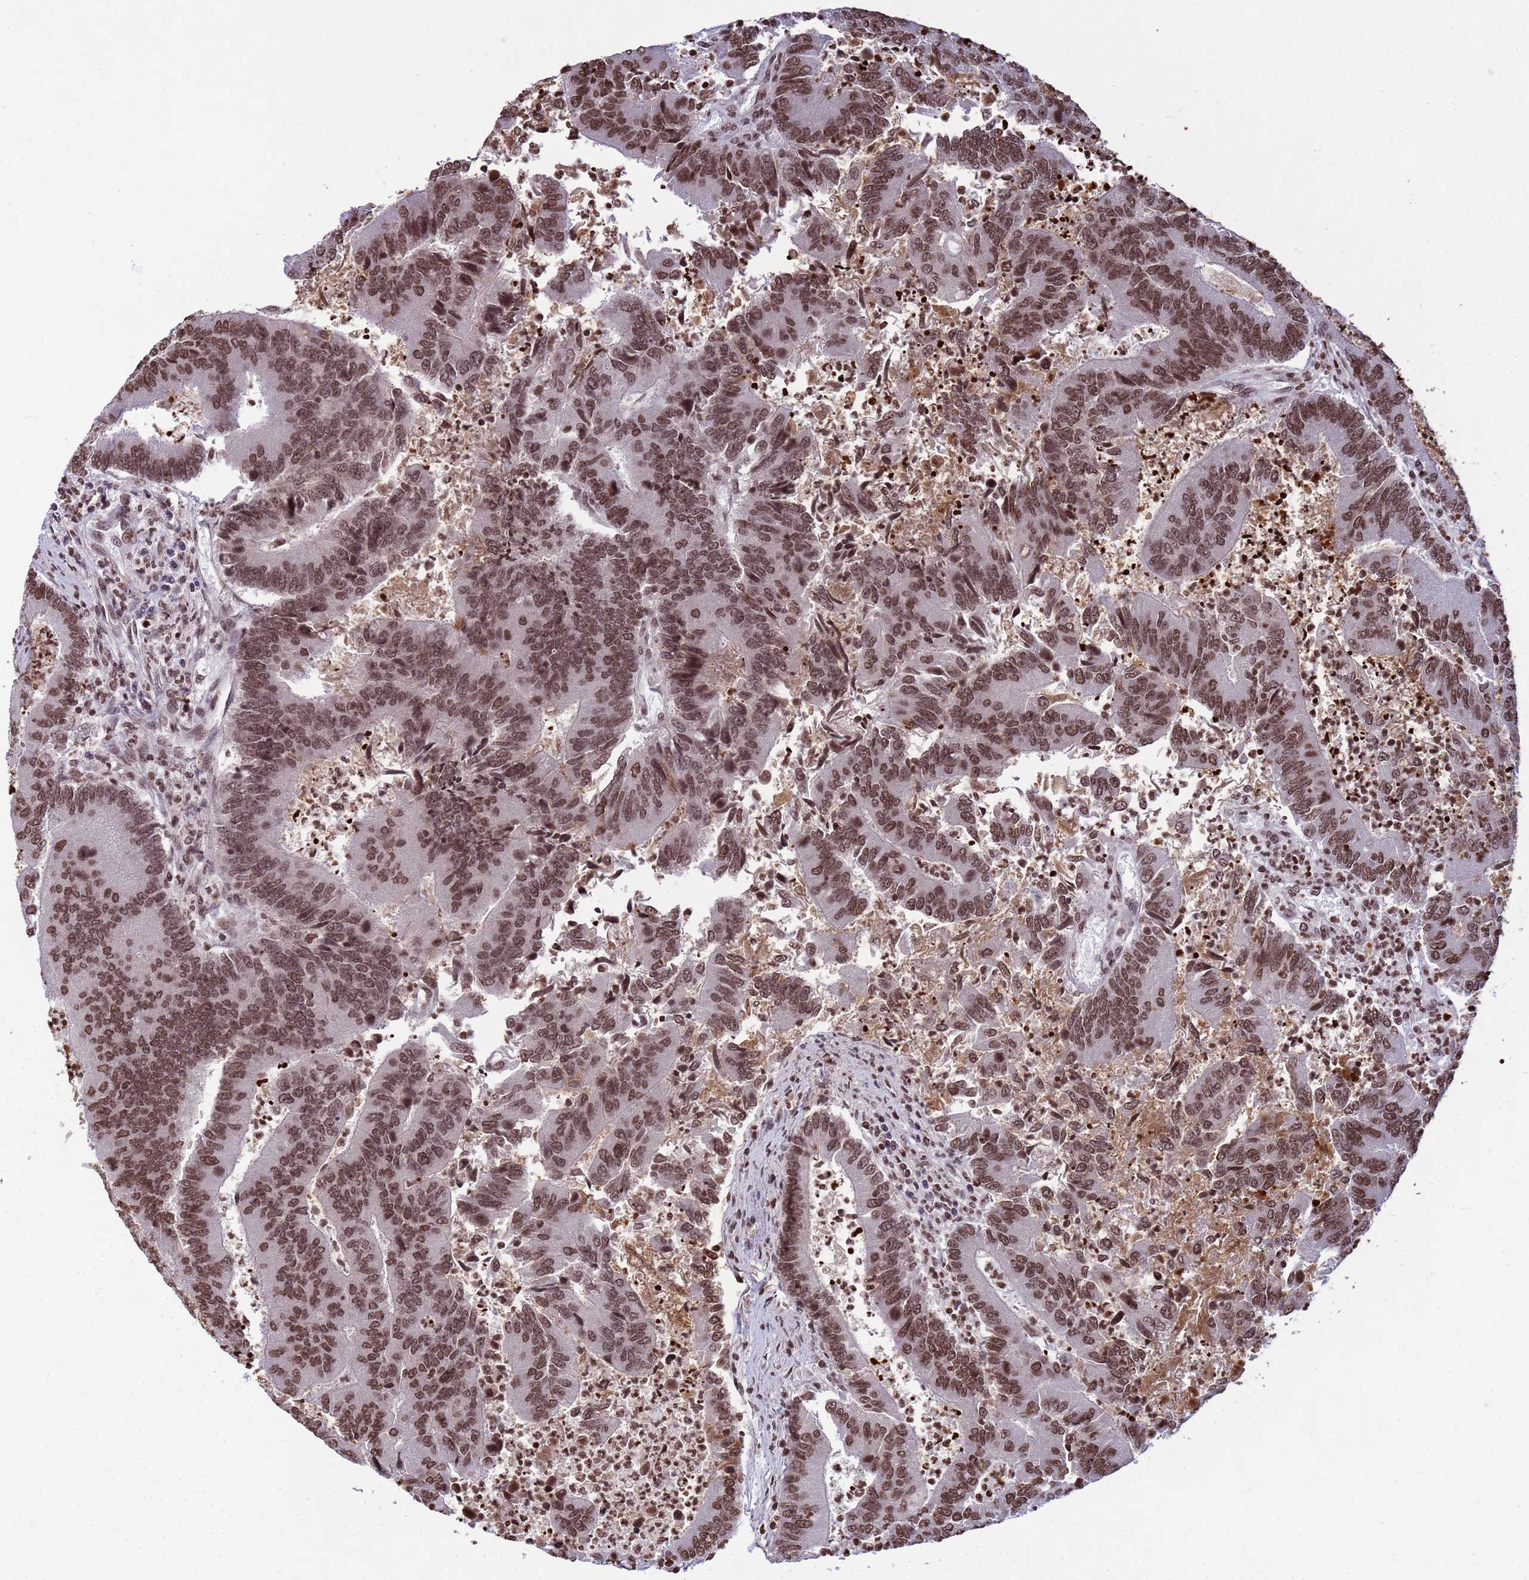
{"staining": {"intensity": "moderate", "quantity": ">75%", "location": "nuclear"}, "tissue": "colorectal cancer", "cell_type": "Tumor cells", "image_type": "cancer", "snomed": [{"axis": "morphology", "description": "Adenocarcinoma, NOS"}, {"axis": "topography", "description": "Colon"}], "caption": "Moderate nuclear expression is present in about >75% of tumor cells in colorectal adenocarcinoma.", "gene": "H3-3B", "patient": {"sex": "female", "age": 67}}